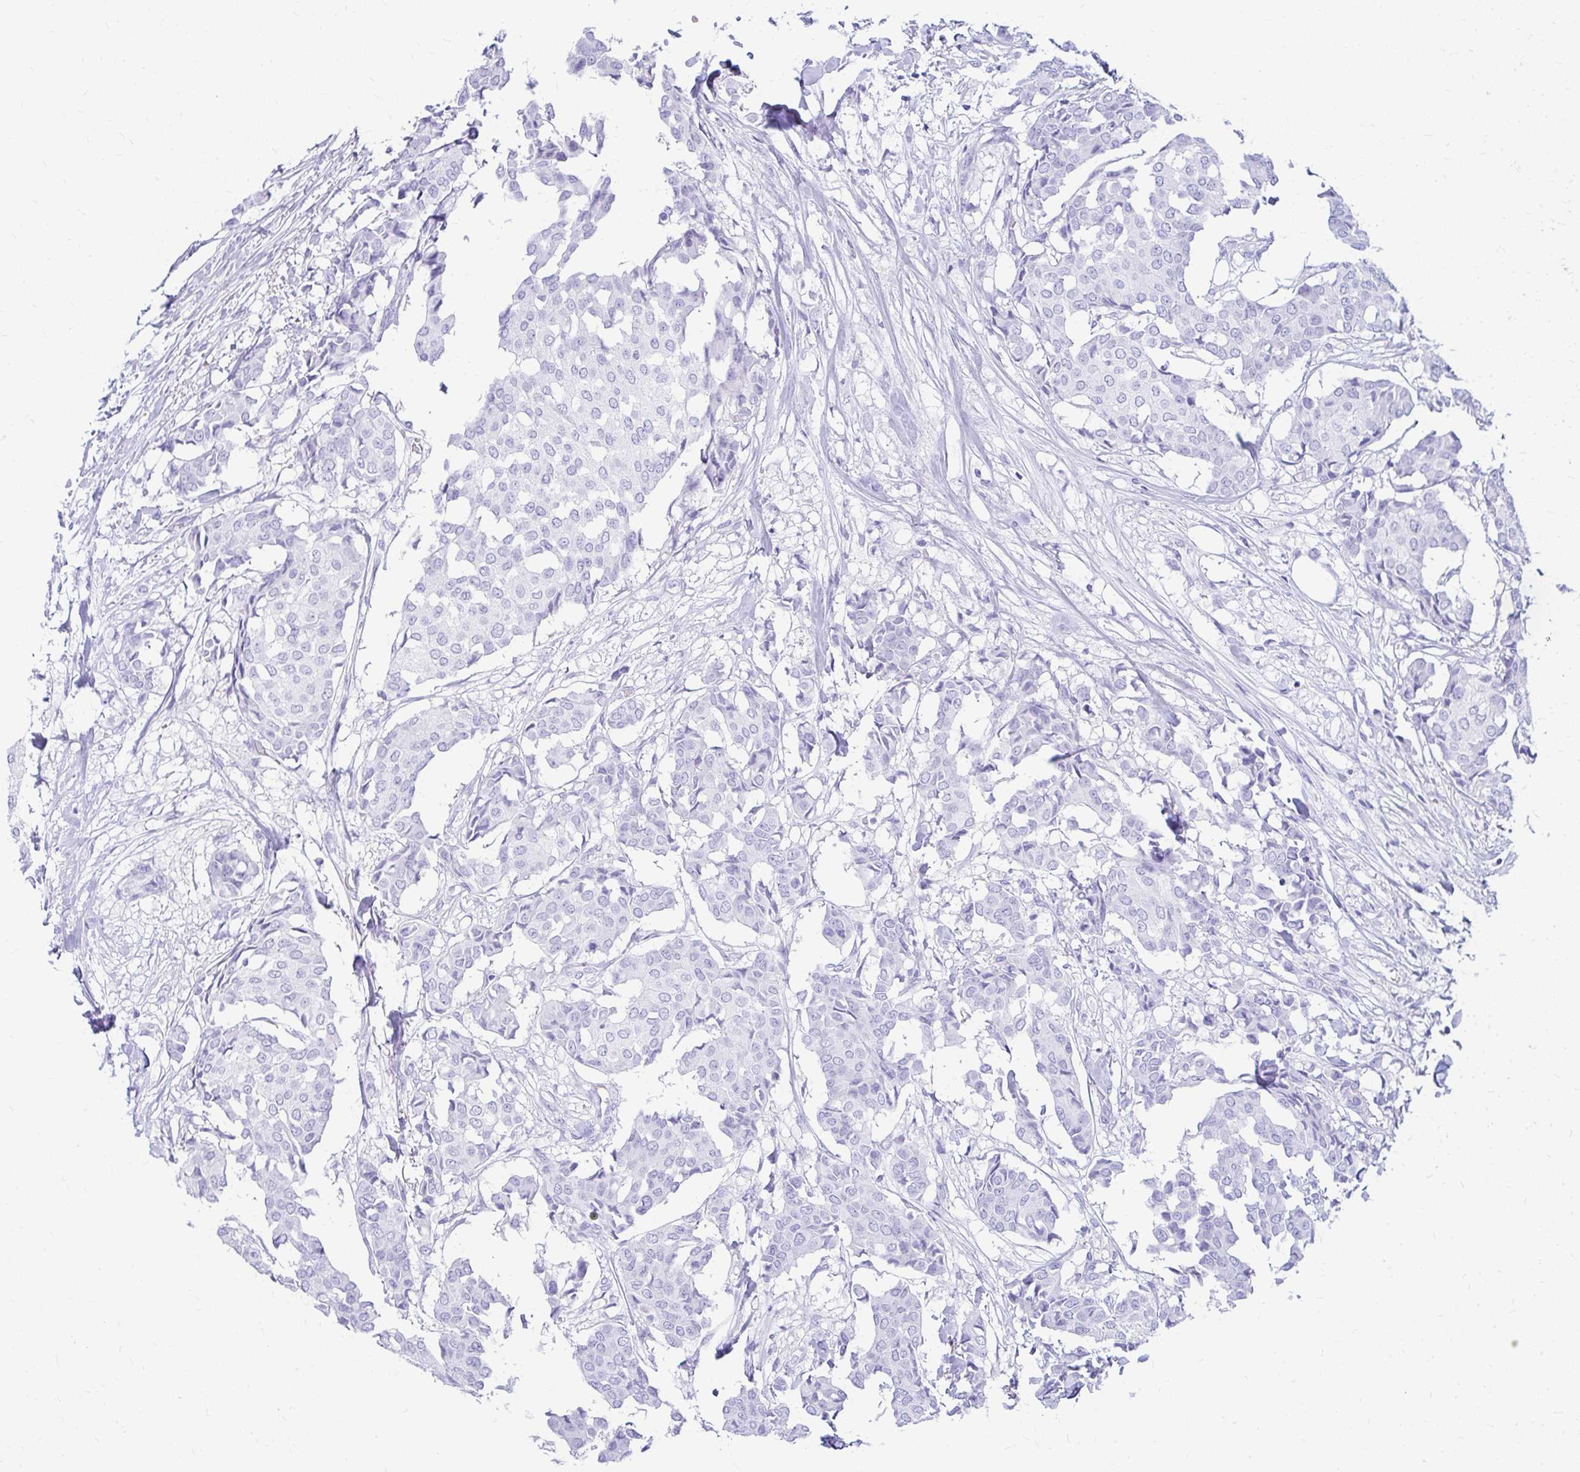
{"staining": {"intensity": "negative", "quantity": "none", "location": "none"}, "tissue": "breast cancer", "cell_type": "Tumor cells", "image_type": "cancer", "snomed": [{"axis": "morphology", "description": "Duct carcinoma"}, {"axis": "topography", "description": "Breast"}], "caption": "This is an immunohistochemistry (IHC) micrograph of human breast invasive ductal carcinoma. There is no staining in tumor cells.", "gene": "NSG2", "patient": {"sex": "female", "age": 75}}